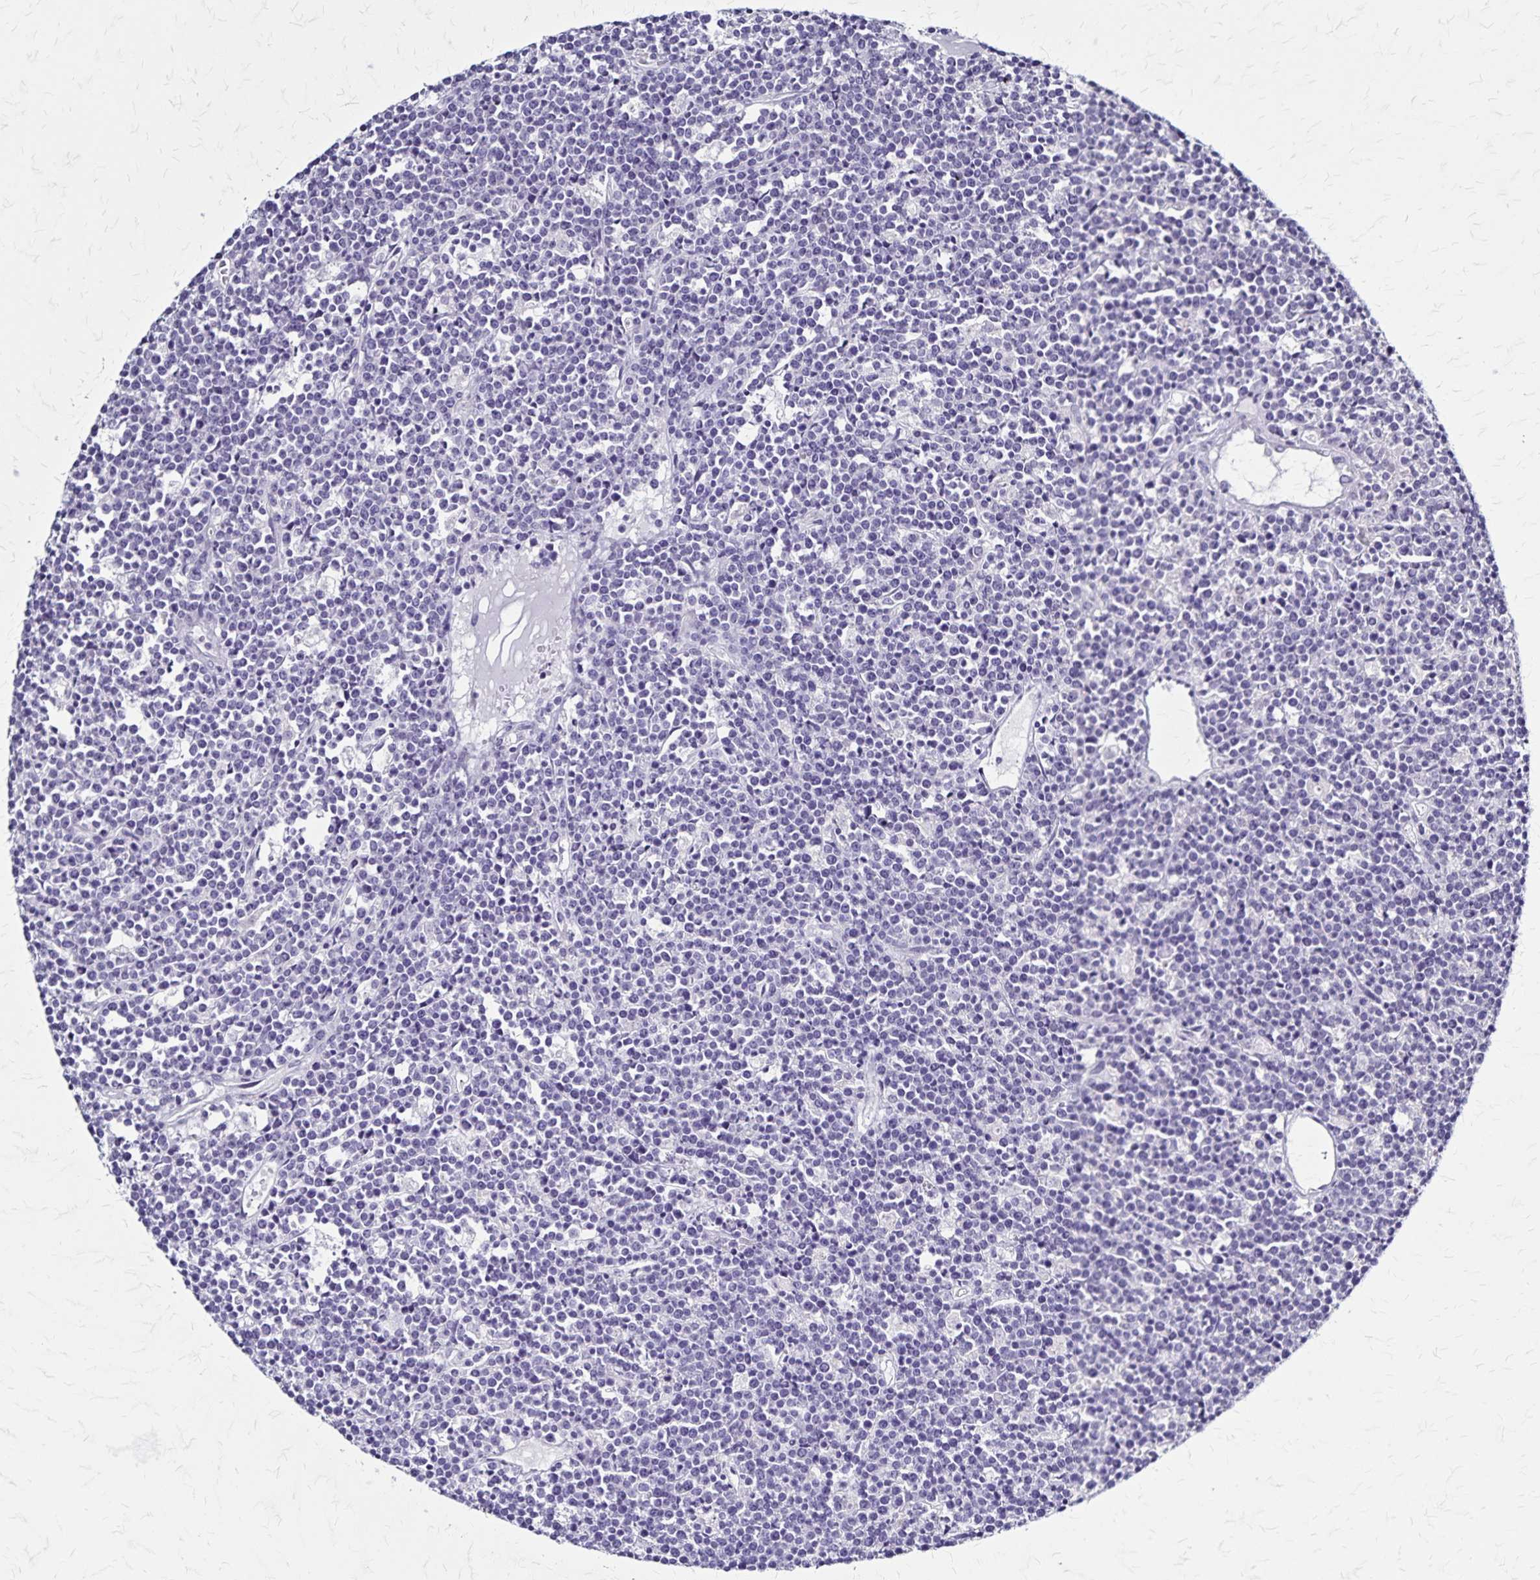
{"staining": {"intensity": "negative", "quantity": "none", "location": "none"}, "tissue": "lymphoma", "cell_type": "Tumor cells", "image_type": "cancer", "snomed": [{"axis": "morphology", "description": "Malignant lymphoma, non-Hodgkin's type, High grade"}, {"axis": "topography", "description": "Ovary"}], "caption": "Immunohistochemistry of human lymphoma exhibits no positivity in tumor cells.", "gene": "PLXNA4", "patient": {"sex": "female", "age": 56}}